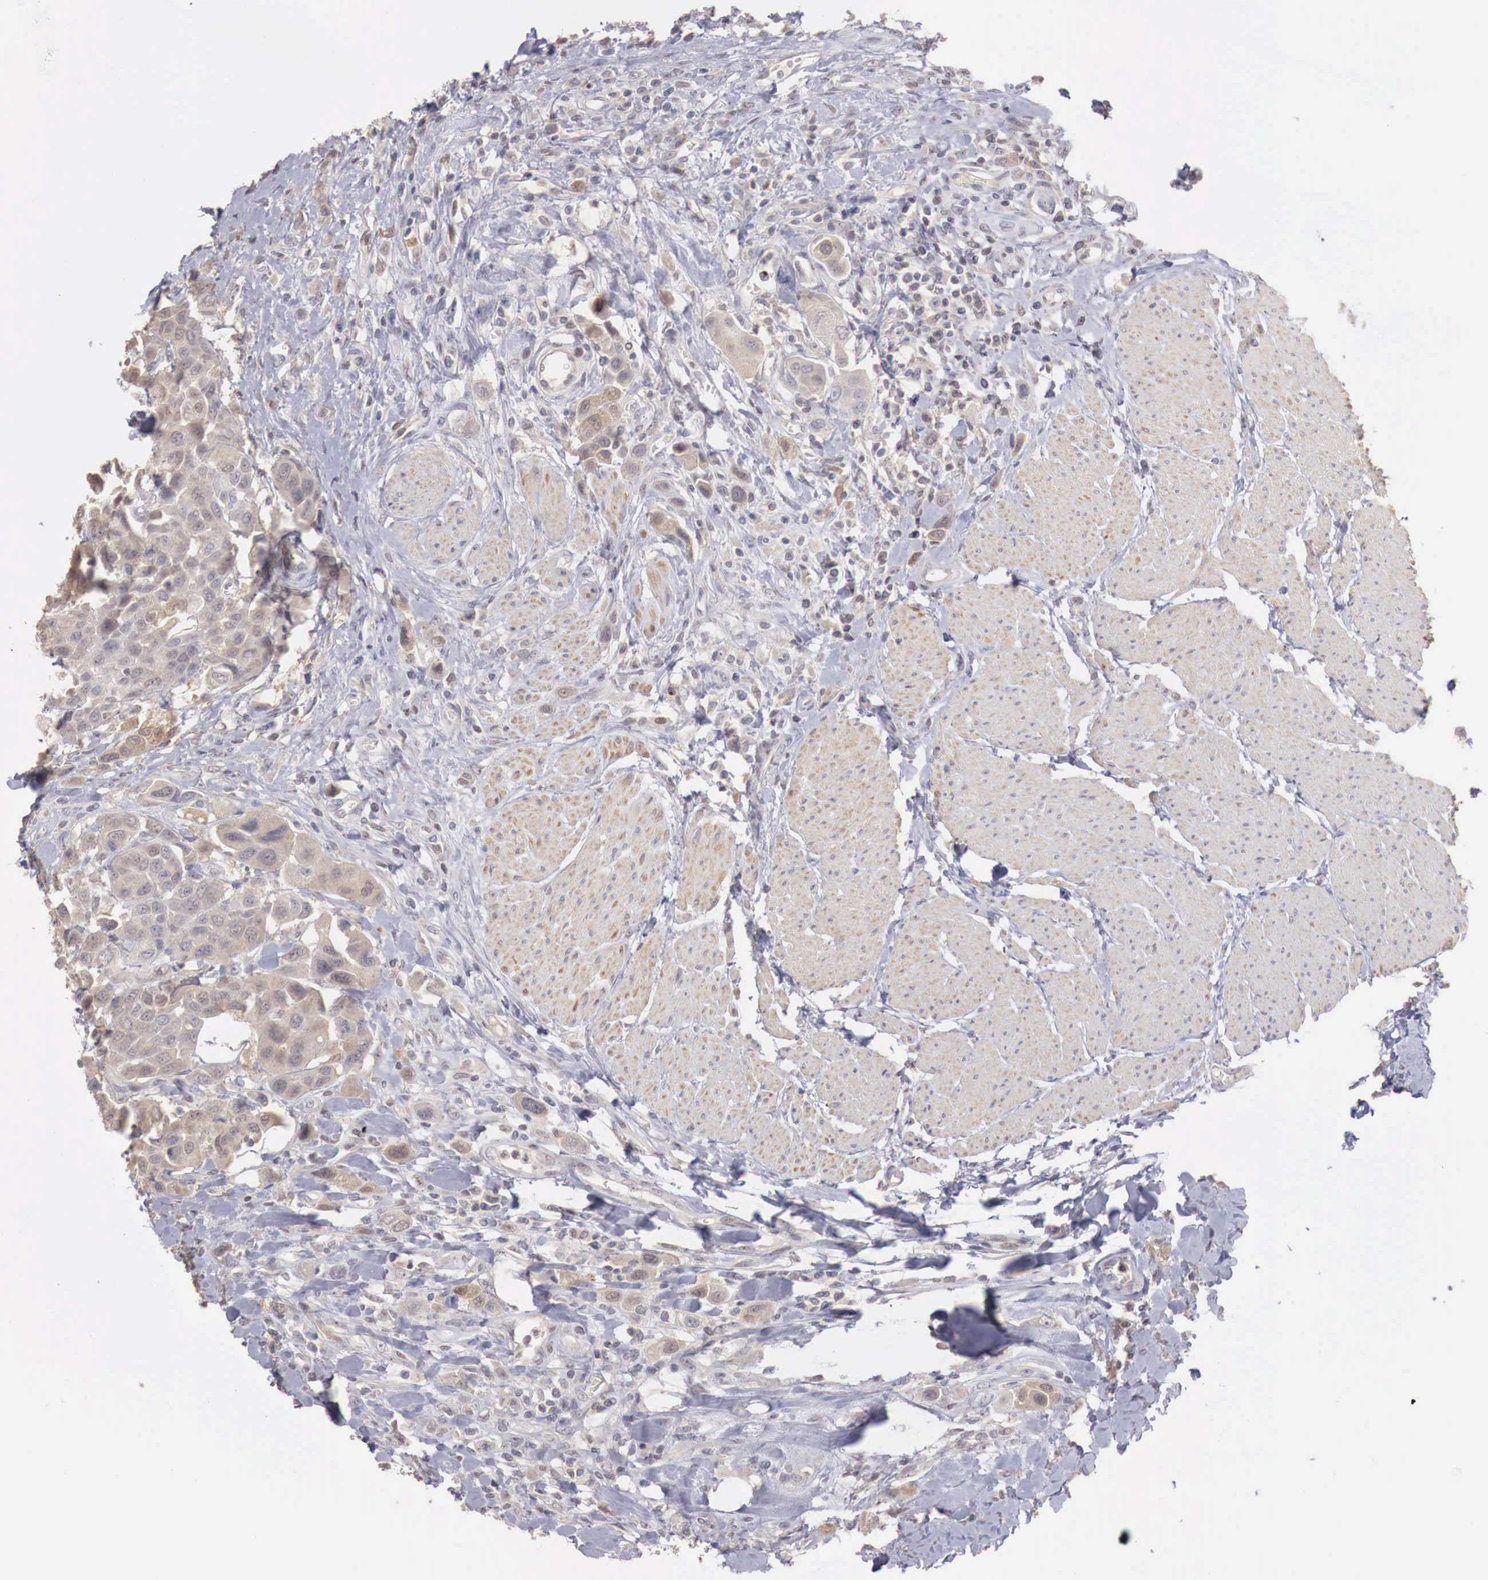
{"staining": {"intensity": "weak", "quantity": ">75%", "location": "cytoplasmic/membranous"}, "tissue": "urothelial cancer", "cell_type": "Tumor cells", "image_type": "cancer", "snomed": [{"axis": "morphology", "description": "Urothelial carcinoma, High grade"}, {"axis": "topography", "description": "Urinary bladder"}], "caption": "Immunohistochemical staining of urothelial carcinoma (high-grade) displays weak cytoplasmic/membranous protein expression in approximately >75% of tumor cells. (DAB IHC with brightfield microscopy, high magnification).", "gene": "TBC1D9", "patient": {"sex": "male", "age": 50}}